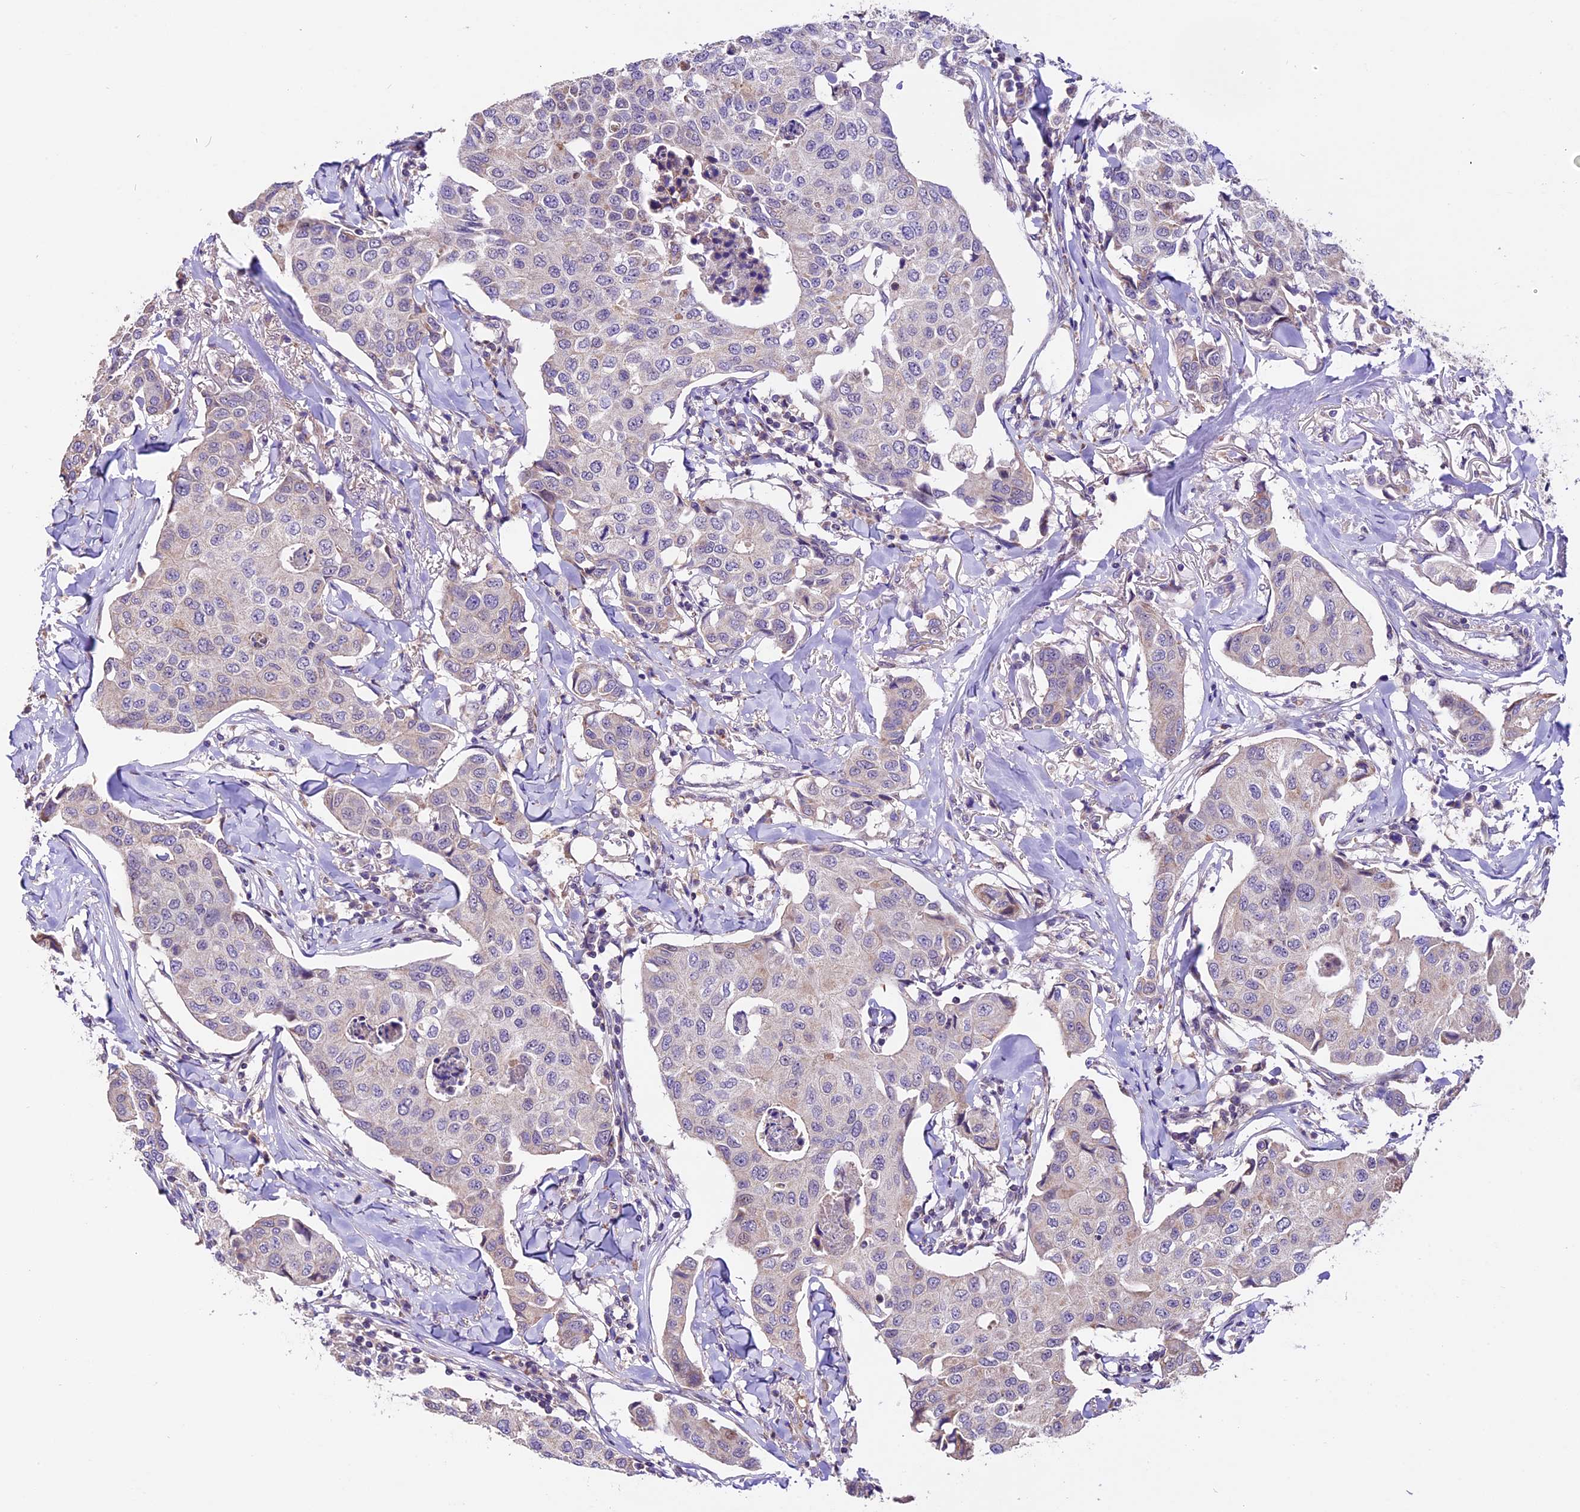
{"staining": {"intensity": "weak", "quantity": "<25%", "location": "cytoplasmic/membranous"}, "tissue": "breast cancer", "cell_type": "Tumor cells", "image_type": "cancer", "snomed": [{"axis": "morphology", "description": "Duct carcinoma"}, {"axis": "topography", "description": "Breast"}], "caption": "Protein analysis of invasive ductal carcinoma (breast) displays no significant positivity in tumor cells. (DAB (3,3'-diaminobenzidine) immunohistochemistry (IHC) with hematoxylin counter stain).", "gene": "DDX28", "patient": {"sex": "female", "age": 80}}